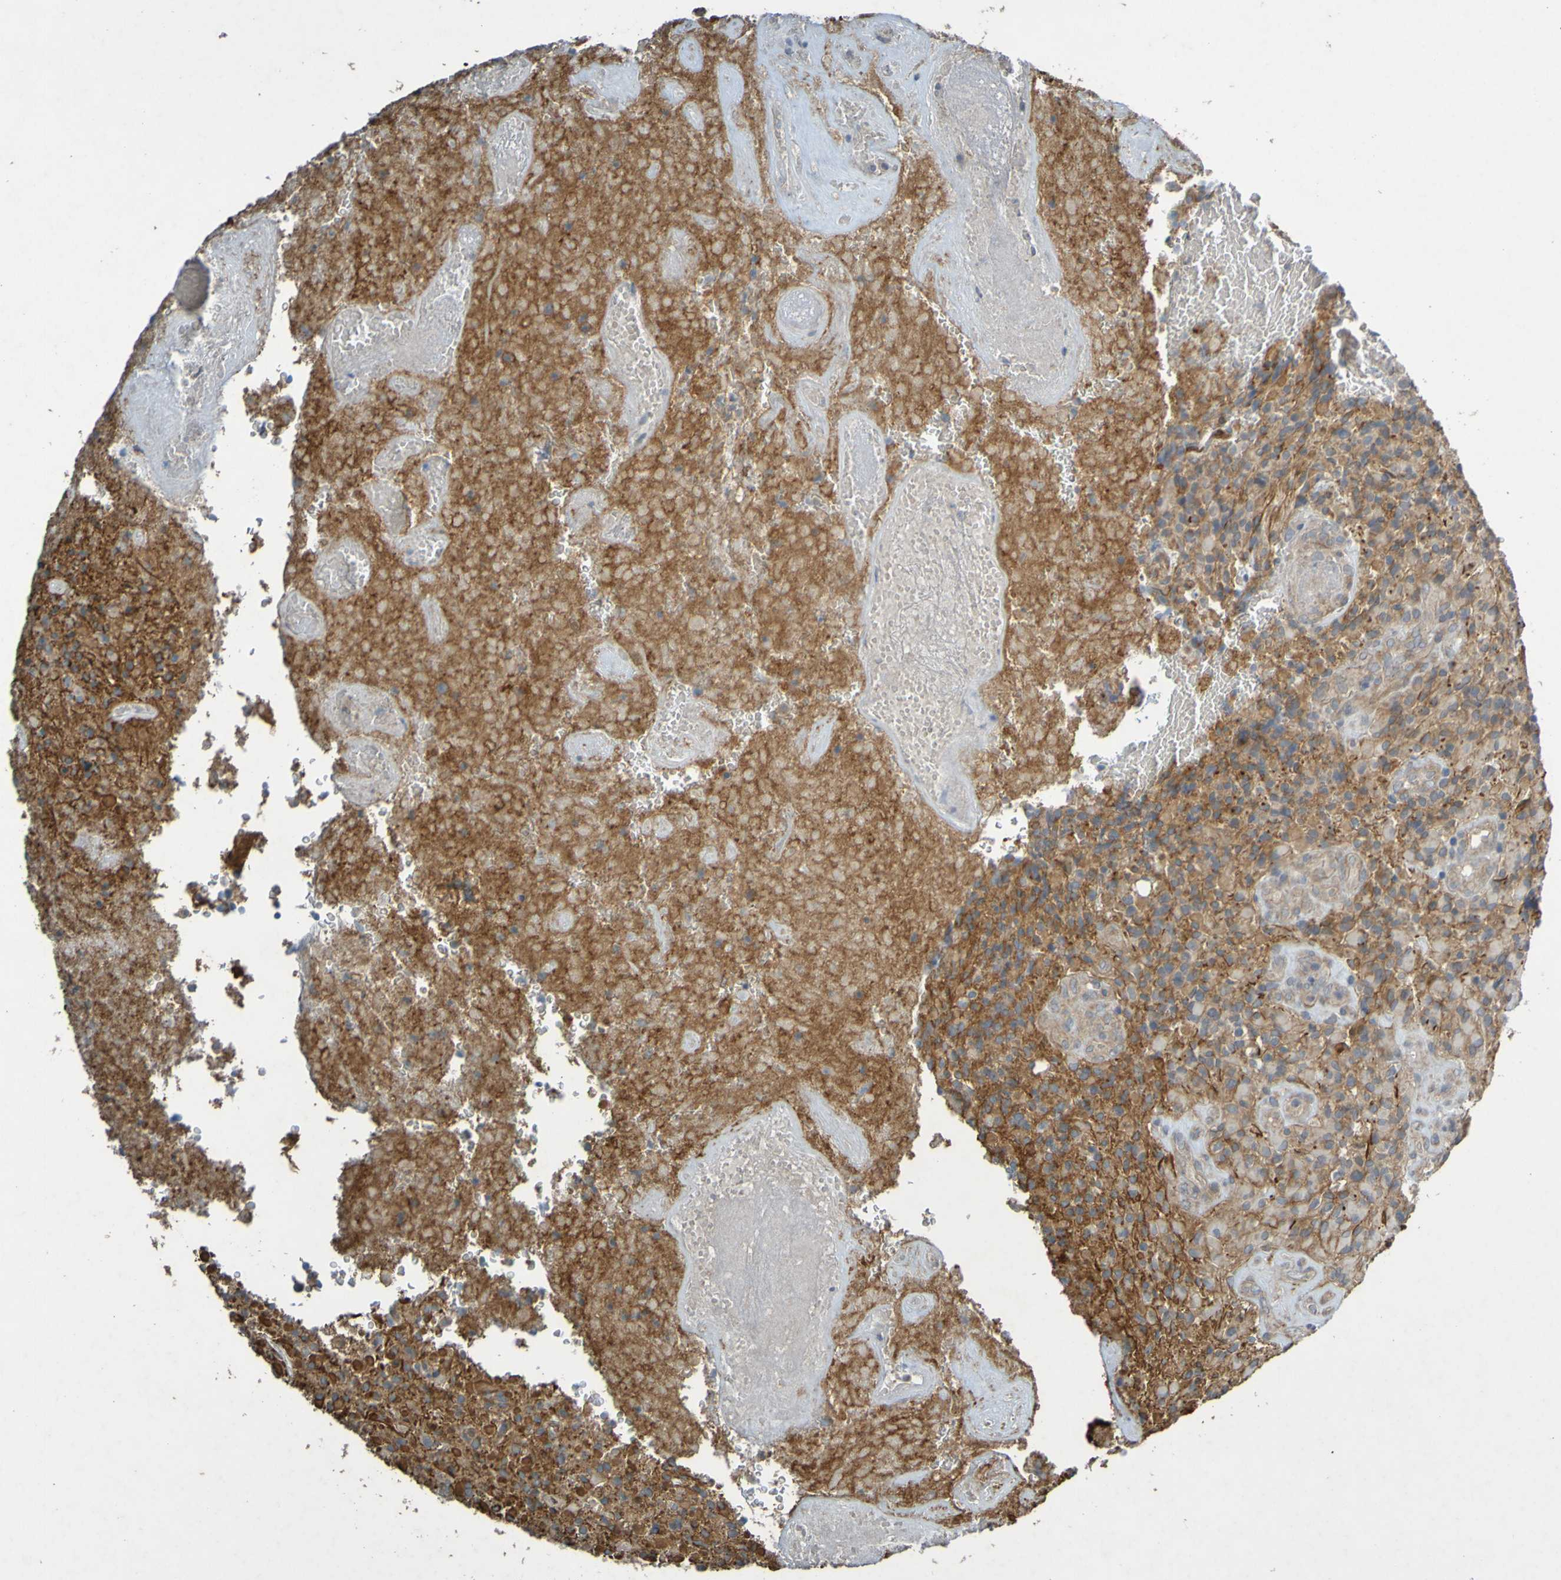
{"staining": {"intensity": "strong", "quantity": ">75%", "location": "cytoplasmic/membranous"}, "tissue": "glioma", "cell_type": "Tumor cells", "image_type": "cancer", "snomed": [{"axis": "morphology", "description": "Glioma, malignant, High grade"}, {"axis": "topography", "description": "Brain"}], "caption": "Strong cytoplasmic/membranous positivity is present in approximately >75% of tumor cells in malignant glioma (high-grade). The staining was performed using DAB to visualize the protein expression in brown, while the nuclei were stained in blue with hematoxylin (Magnification: 20x).", "gene": "B3GAT2", "patient": {"sex": "male", "age": 71}}